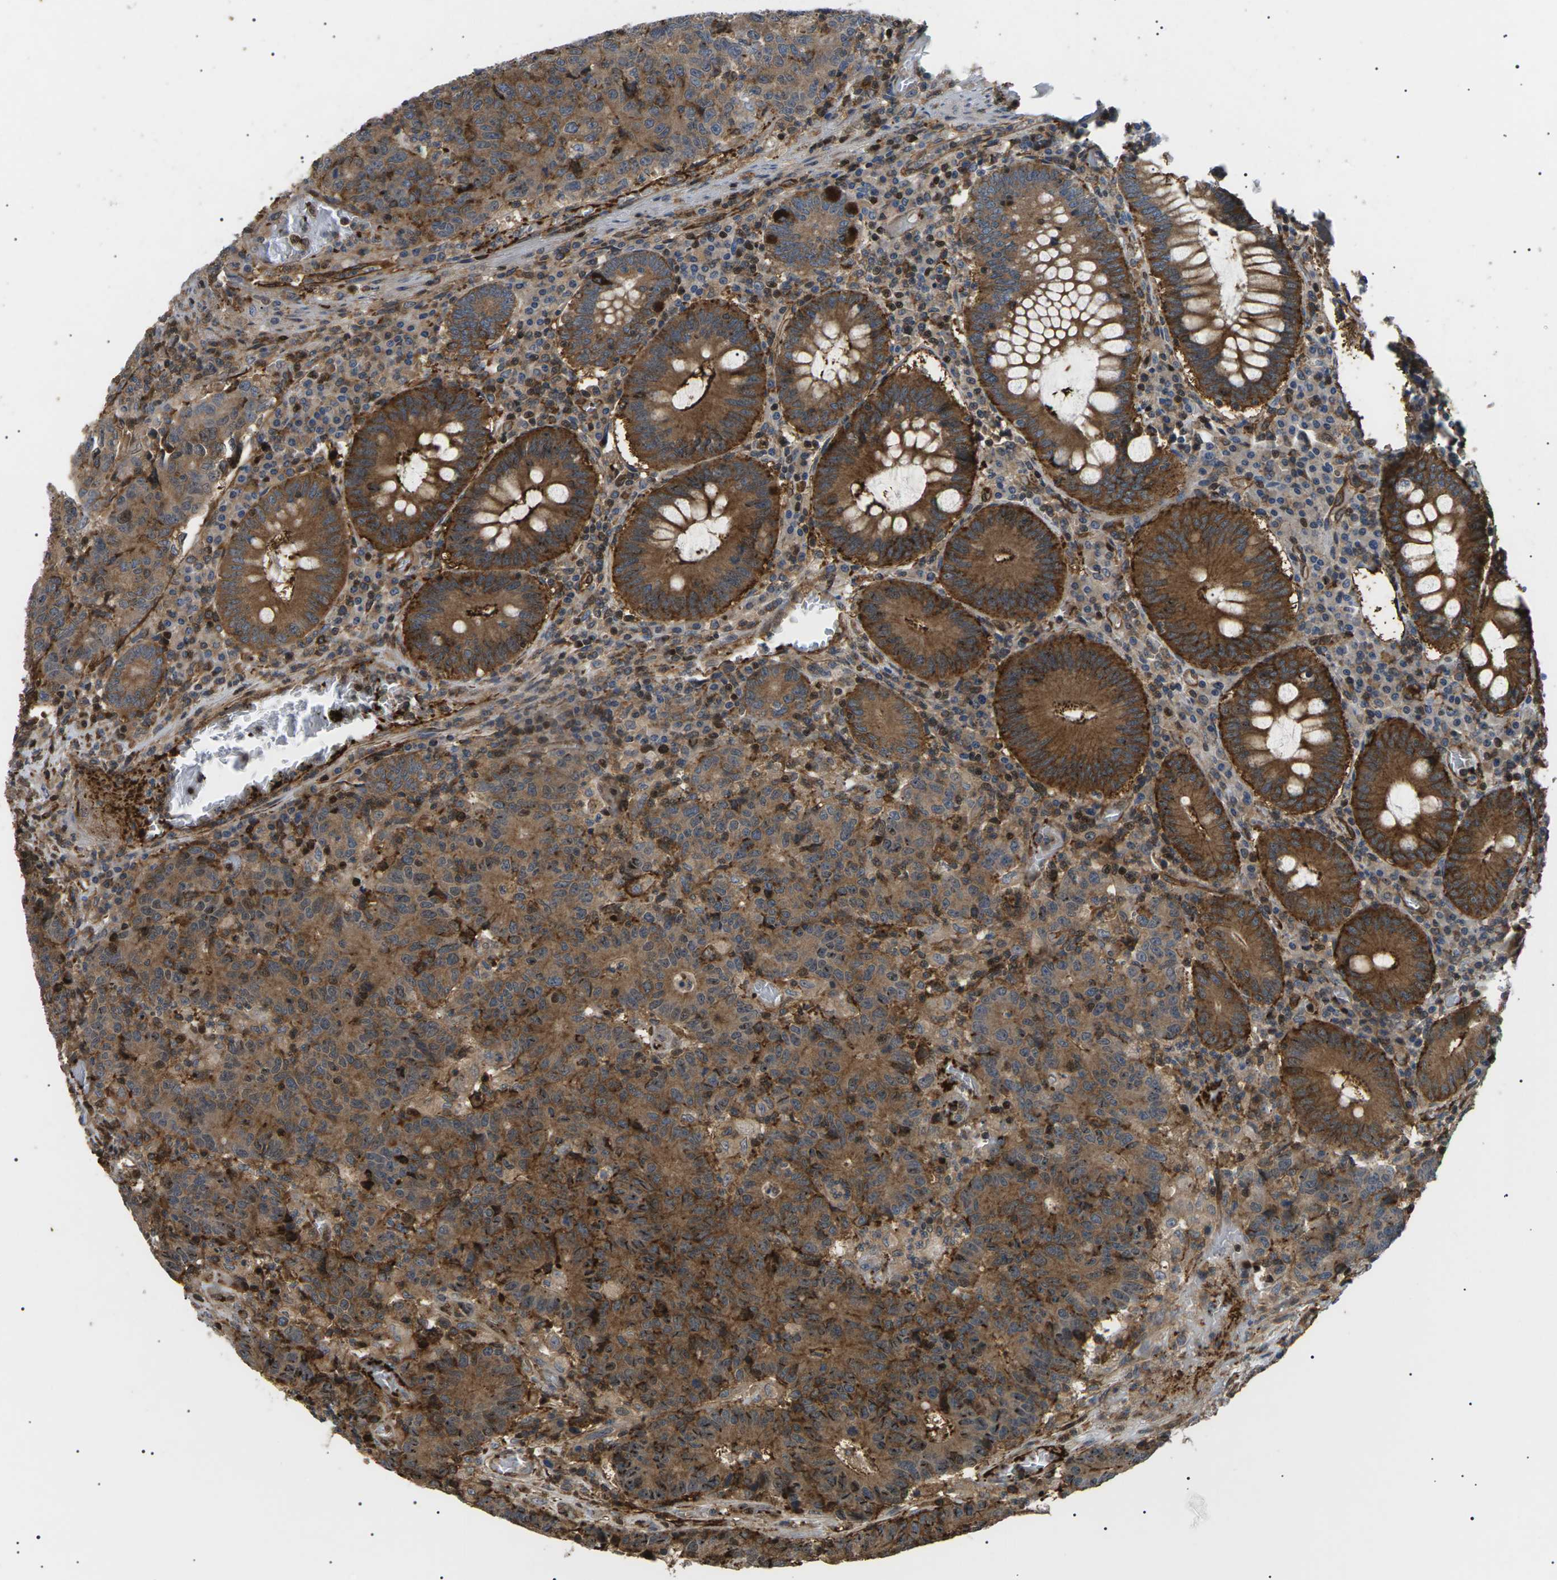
{"staining": {"intensity": "moderate", "quantity": ">75%", "location": "cytoplasmic/membranous"}, "tissue": "colorectal cancer", "cell_type": "Tumor cells", "image_type": "cancer", "snomed": [{"axis": "morphology", "description": "Normal tissue, NOS"}, {"axis": "morphology", "description": "Adenocarcinoma, NOS"}, {"axis": "topography", "description": "Colon"}], "caption": "Colorectal cancer (adenocarcinoma) stained with a protein marker exhibits moderate staining in tumor cells.", "gene": "TMTC4", "patient": {"sex": "female", "age": 75}}